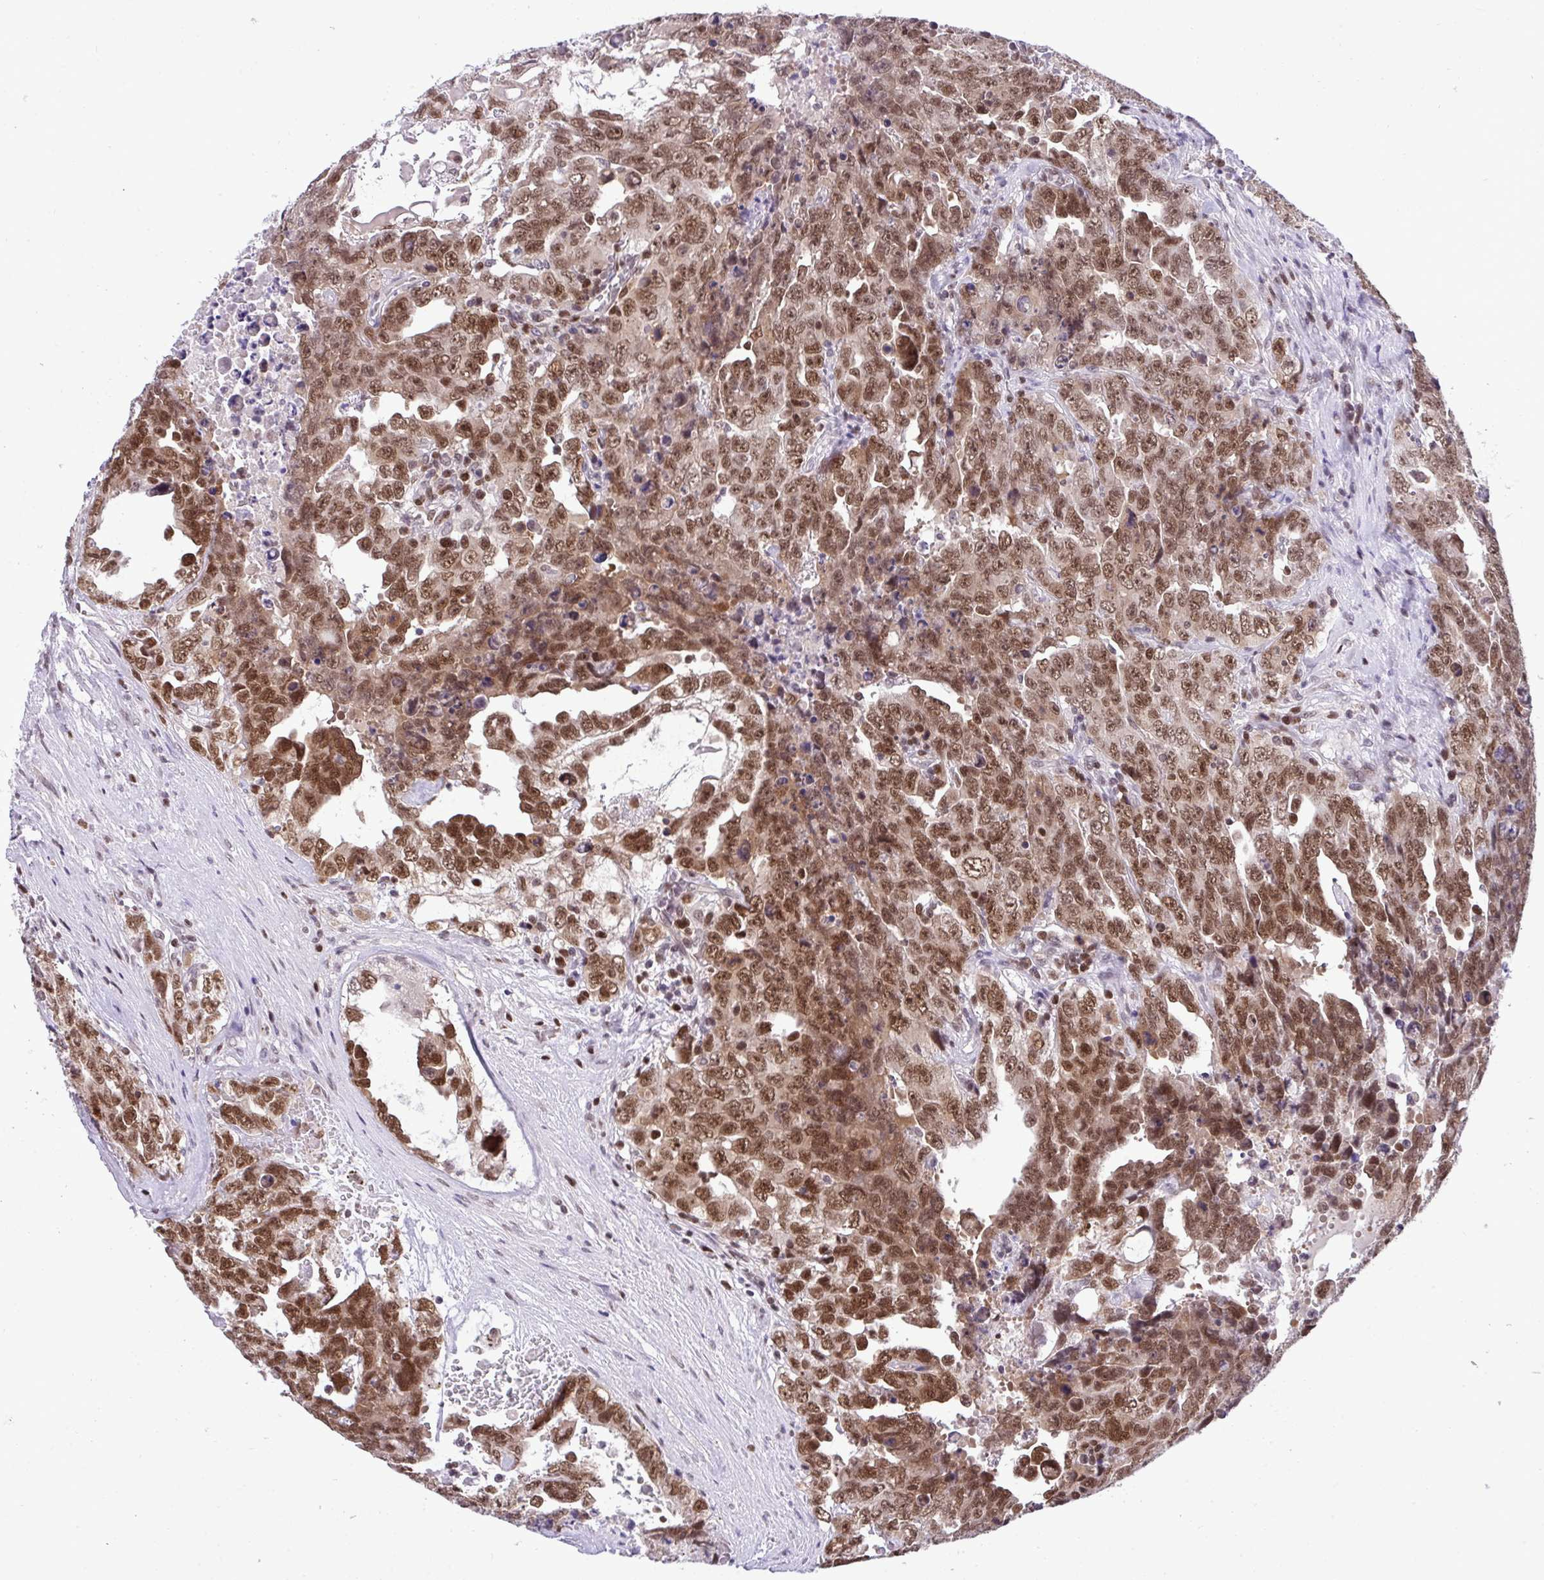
{"staining": {"intensity": "moderate", "quantity": ">75%", "location": "nuclear"}, "tissue": "testis cancer", "cell_type": "Tumor cells", "image_type": "cancer", "snomed": [{"axis": "morphology", "description": "Carcinoma, Embryonal, NOS"}, {"axis": "topography", "description": "Testis"}], "caption": "Approximately >75% of tumor cells in testis cancer exhibit moderate nuclear protein positivity as visualized by brown immunohistochemical staining.", "gene": "RFC4", "patient": {"sex": "male", "age": 24}}